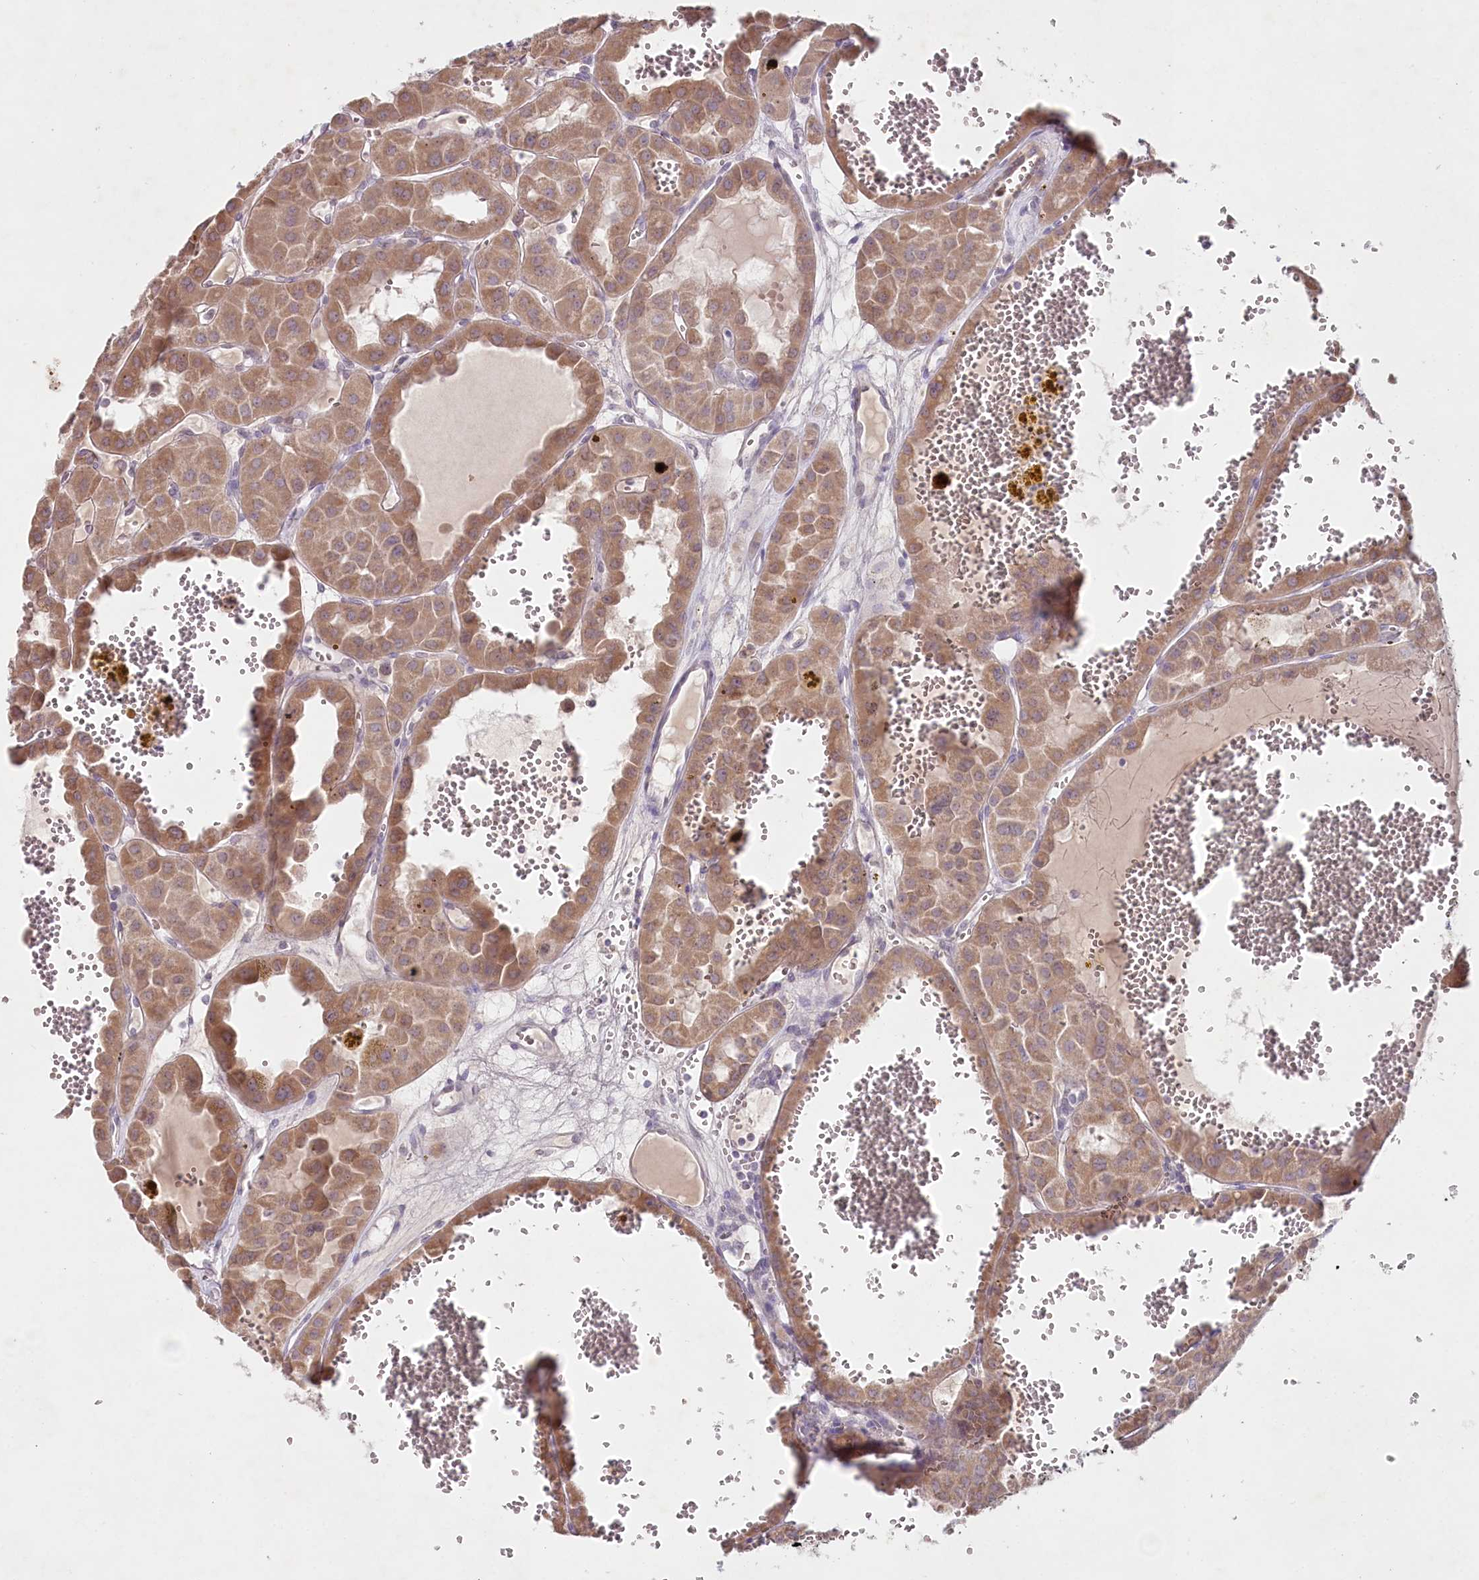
{"staining": {"intensity": "moderate", "quantity": ">75%", "location": "cytoplasmic/membranous"}, "tissue": "renal cancer", "cell_type": "Tumor cells", "image_type": "cancer", "snomed": [{"axis": "morphology", "description": "Carcinoma, NOS"}, {"axis": "topography", "description": "Kidney"}], "caption": "IHC staining of renal carcinoma, which exhibits medium levels of moderate cytoplasmic/membranous expression in about >75% of tumor cells indicating moderate cytoplasmic/membranous protein positivity. The staining was performed using DAB (3,3'-diaminobenzidine) (brown) for protein detection and nuclei were counterstained in hematoxylin (blue).", "gene": "PSAPL1", "patient": {"sex": "female", "age": 75}}